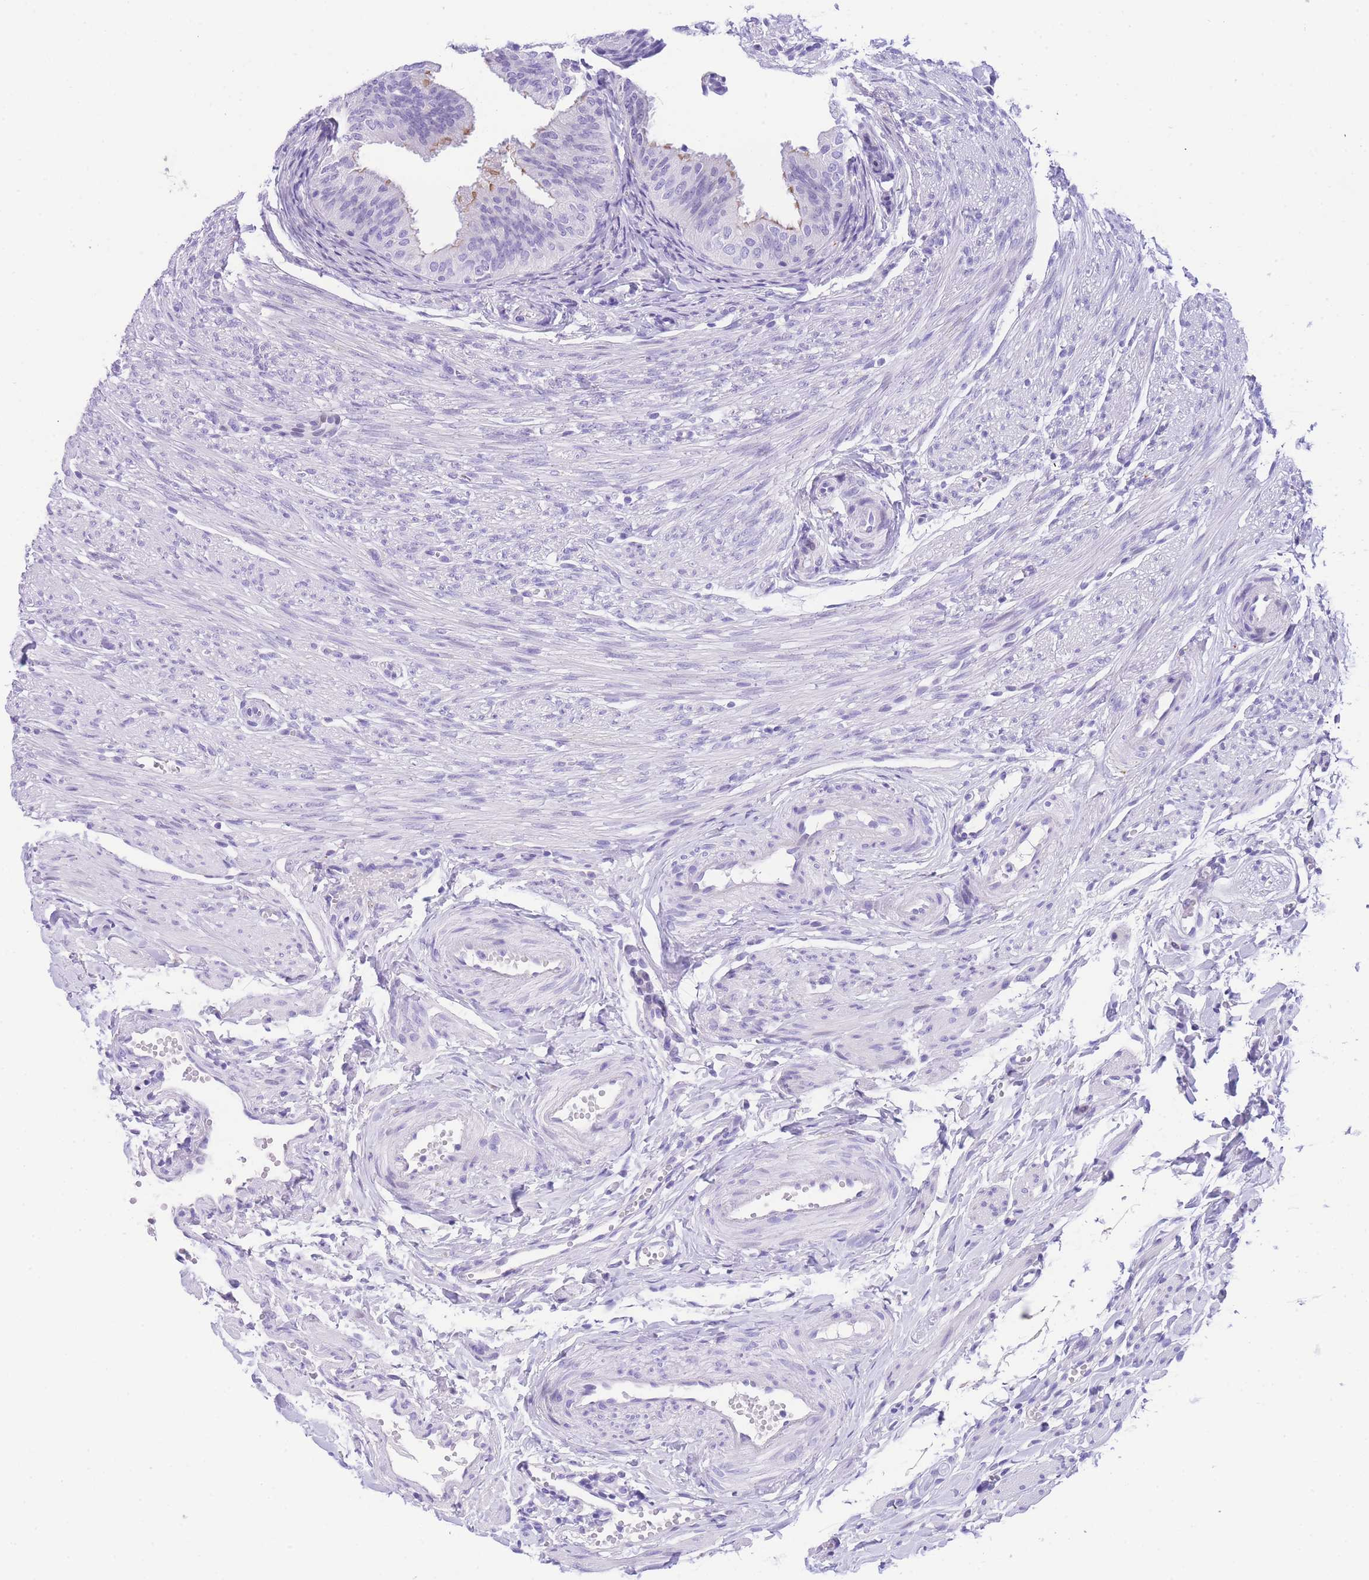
{"staining": {"intensity": "moderate", "quantity": "<25%", "location": "cytoplasmic/membranous"}, "tissue": "fallopian tube", "cell_type": "Glandular cells", "image_type": "normal", "snomed": [{"axis": "morphology", "description": "Normal tissue, NOS"}, {"axis": "topography", "description": "Fallopian tube"}], "caption": "Glandular cells display low levels of moderate cytoplasmic/membranous positivity in approximately <25% of cells in unremarkable fallopian tube. The staining is performed using DAB (3,3'-diaminobenzidine) brown chromogen to label protein expression. The nuclei are counter-stained blue using hematoxylin.", "gene": "TIFAB", "patient": {"sex": "female", "age": 35}}